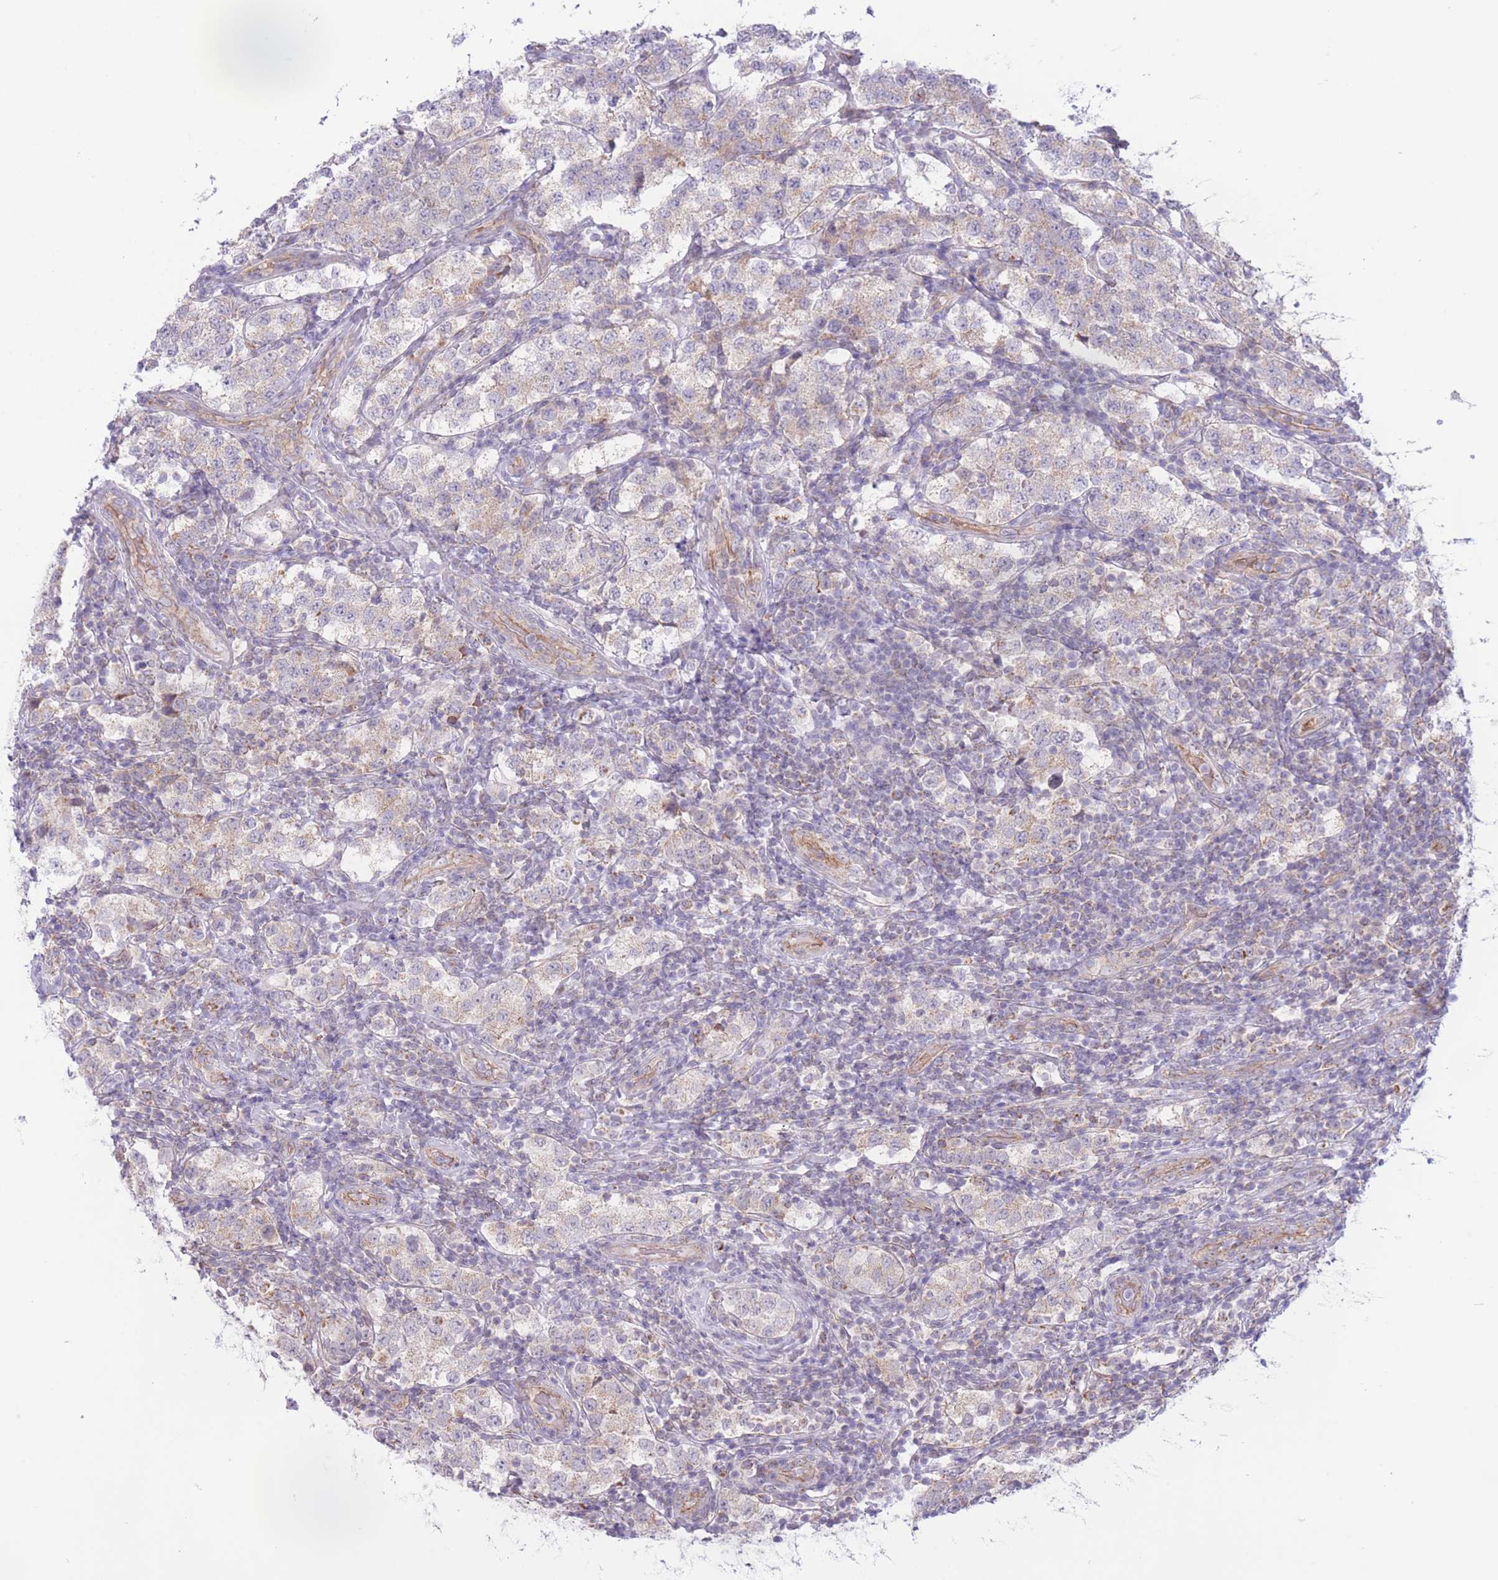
{"staining": {"intensity": "weak", "quantity": "25%-75%", "location": "cytoplasmic/membranous"}, "tissue": "testis cancer", "cell_type": "Tumor cells", "image_type": "cancer", "snomed": [{"axis": "morphology", "description": "Seminoma, NOS"}, {"axis": "topography", "description": "Testis"}], "caption": "Immunohistochemistry (IHC) of human testis seminoma demonstrates low levels of weak cytoplasmic/membranous positivity in about 25%-75% of tumor cells. (DAB (3,3'-diaminobenzidine) = brown stain, brightfield microscopy at high magnification).", "gene": "MRPS31", "patient": {"sex": "male", "age": 34}}